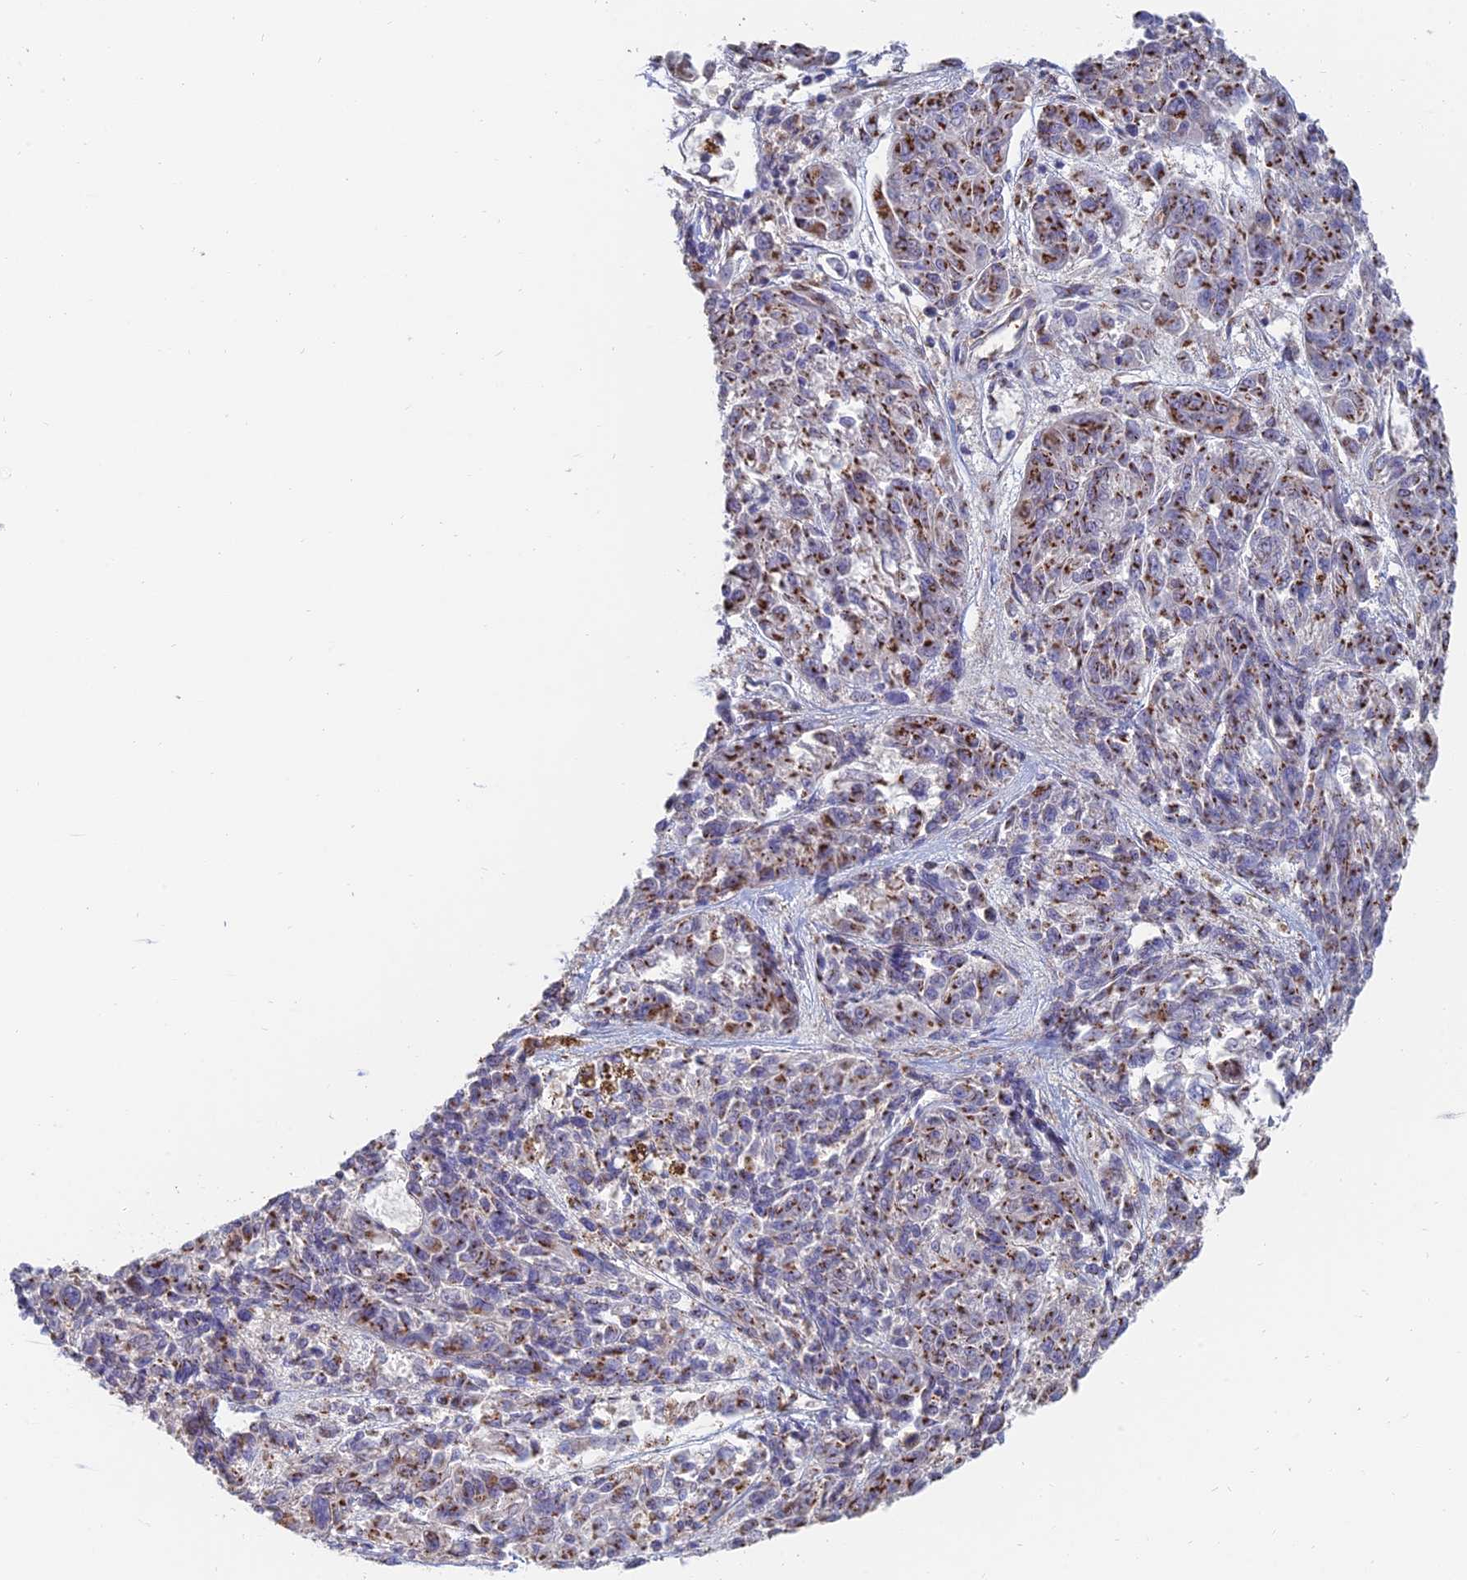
{"staining": {"intensity": "moderate", "quantity": ">75%", "location": "cytoplasmic/membranous"}, "tissue": "melanoma", "cell_type": "Tumor cells", "image_type": "cancer", "snomed": [{"axis": "morphology", "description": "Malignant melanoma, NOS"}, {"axis": "topography", "description": "Skin"}], "caption": "Malignant melanoma was stained to show a protein in brown. There is medium levels of moderate cytoplasmic/membranous staining in about >75% of tumor cells.", "gene": "HS2ST1", "patient": {"sex": "male", "age": 53}}